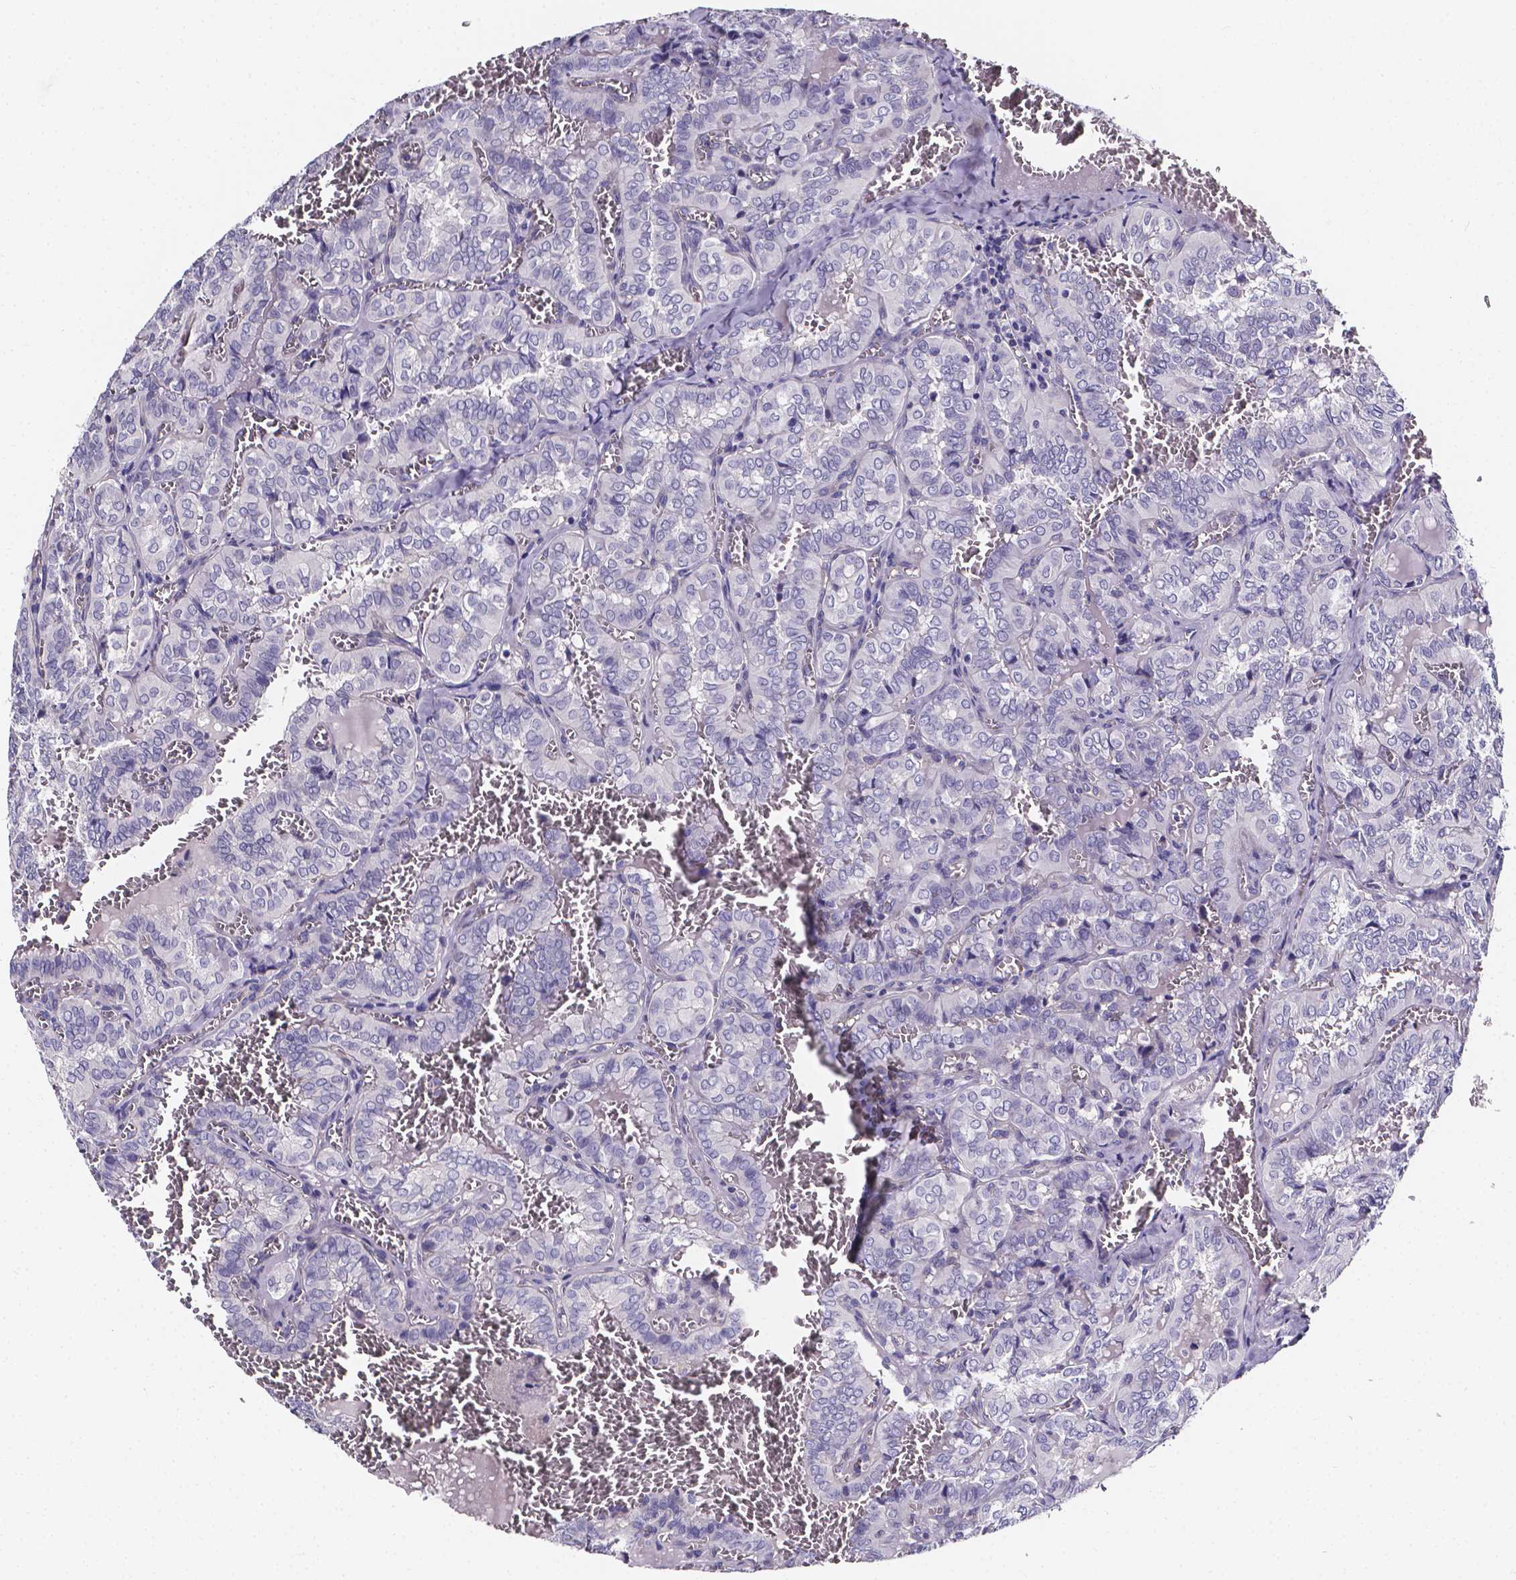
{"staining": {"intensity": "negative", "quantity": "none", "location": "none"}, "tissue": "thyroid cancer", "cell_type": "Tumor cells", "image_type": "cancer", "snomed": [{"axis": "morphology", "description": "Papillary adenocarcinoma, NOS"}, {"axis": "topography", "description": "Thyroid gland"}], "caption": "Tumor cells are negative for brown protein staining in thyroid papillary adenocarcinoma. (Brightfield microscopy of DAB IHC at high magnification).", "gene": "CACNG8", "patient": {"sex": "female", "age": 41}}